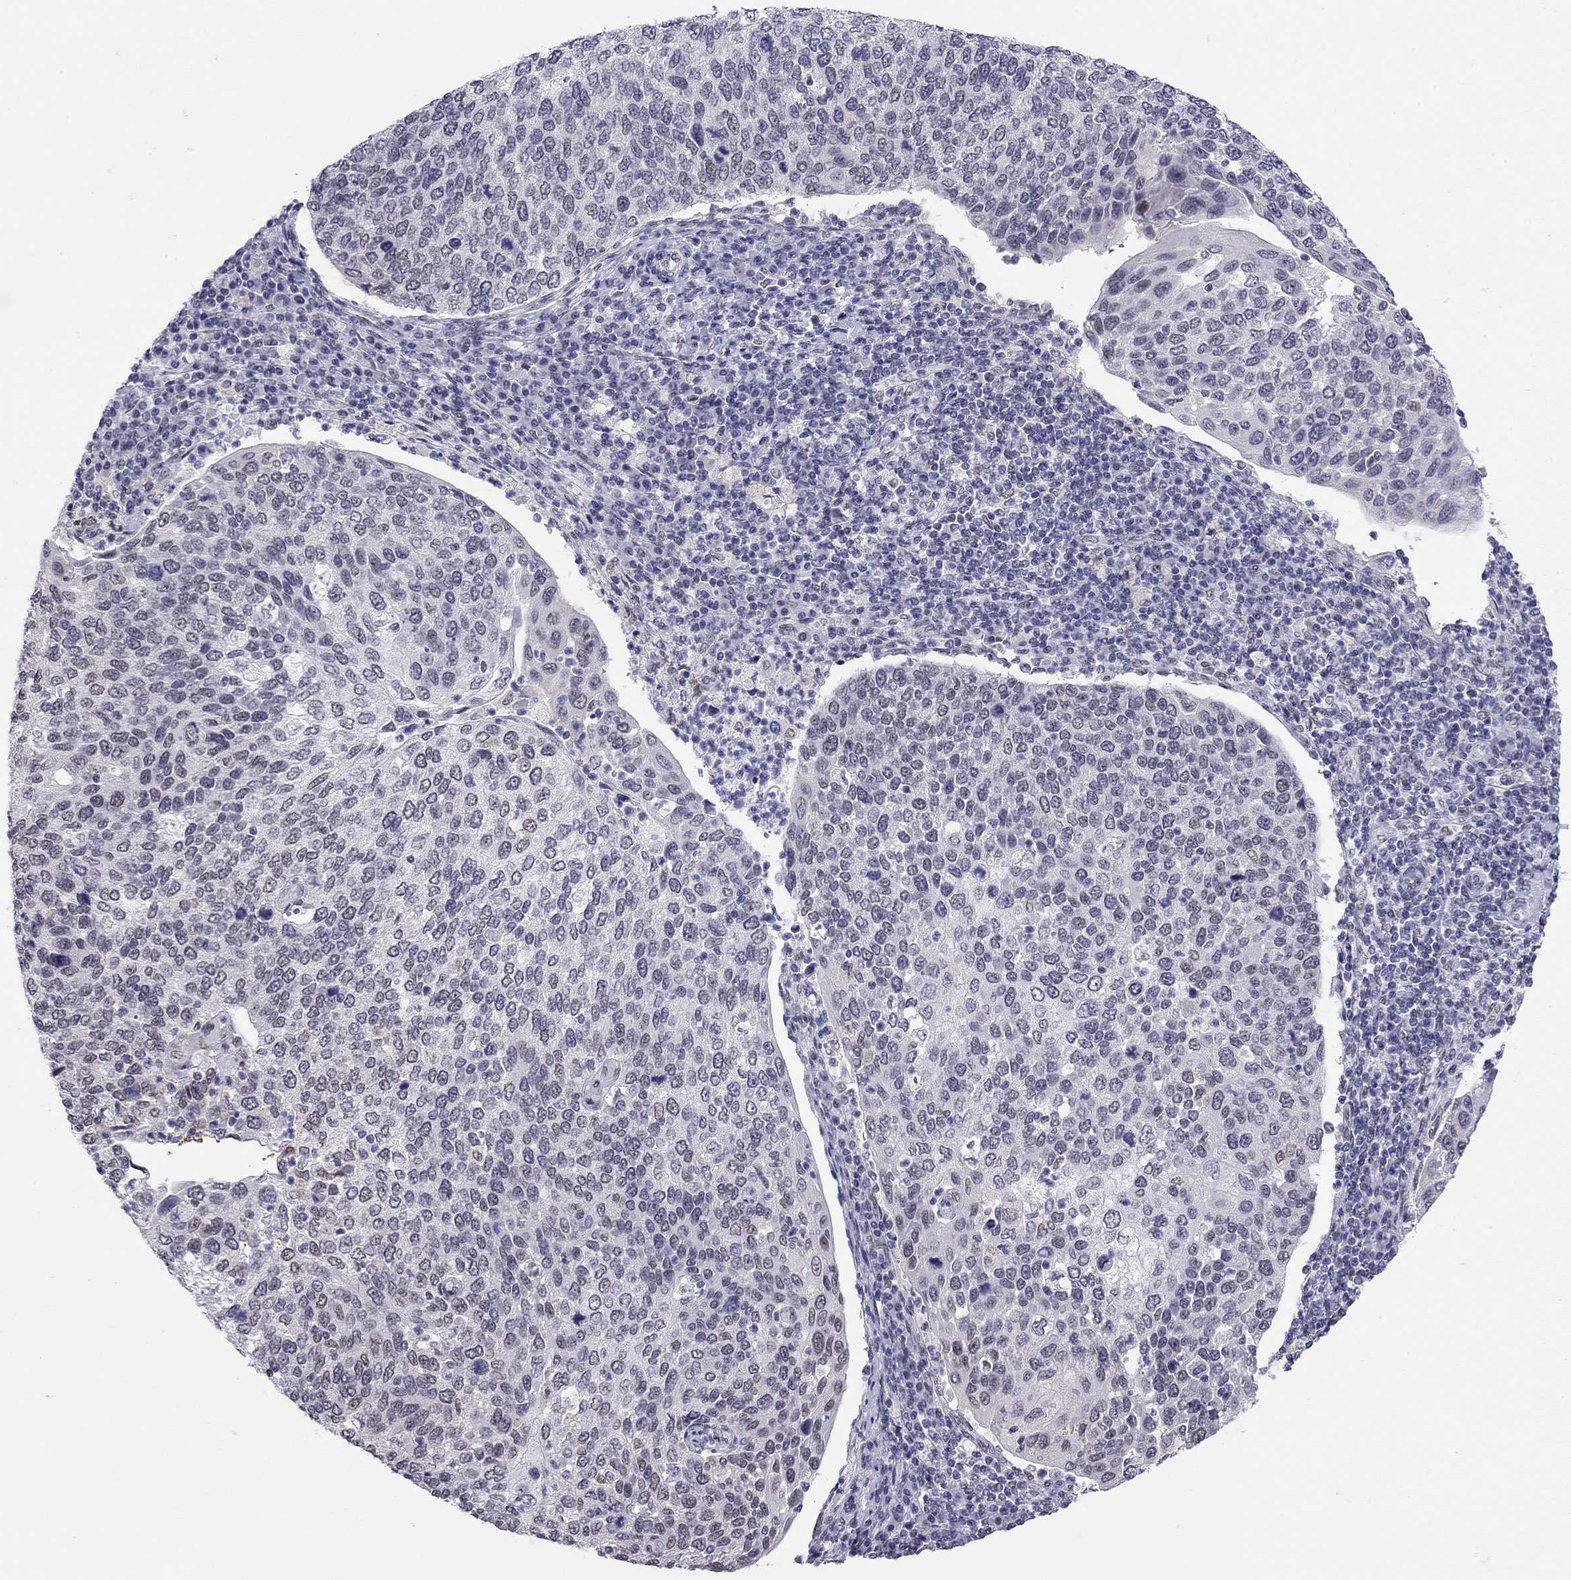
{"staining": {"intensity": "weak", "quantity": "<25%", "location": "nuclear"}, "tissue": "cervical cancer", "cell_type": "Tumor cells", "image_type": "cancer", "snomed": [{"axis": "morphology", "description": "Squamous cell carcinoma, NOS"}, {"axis": "topography", "description": "Cervix"}], "caption": "Tumor cells are negative for brown protein staining in cervical squamous cell carcinoma. The staining was performed using DAB (3,3'-diaminobenzidine) to visualize the protein expression in brown, while the nuclei were stained in blue with hematoxylin (Magnification: 20x).", "gene": "DOT1L", "patient": {"sex": "female", "age": 54}}